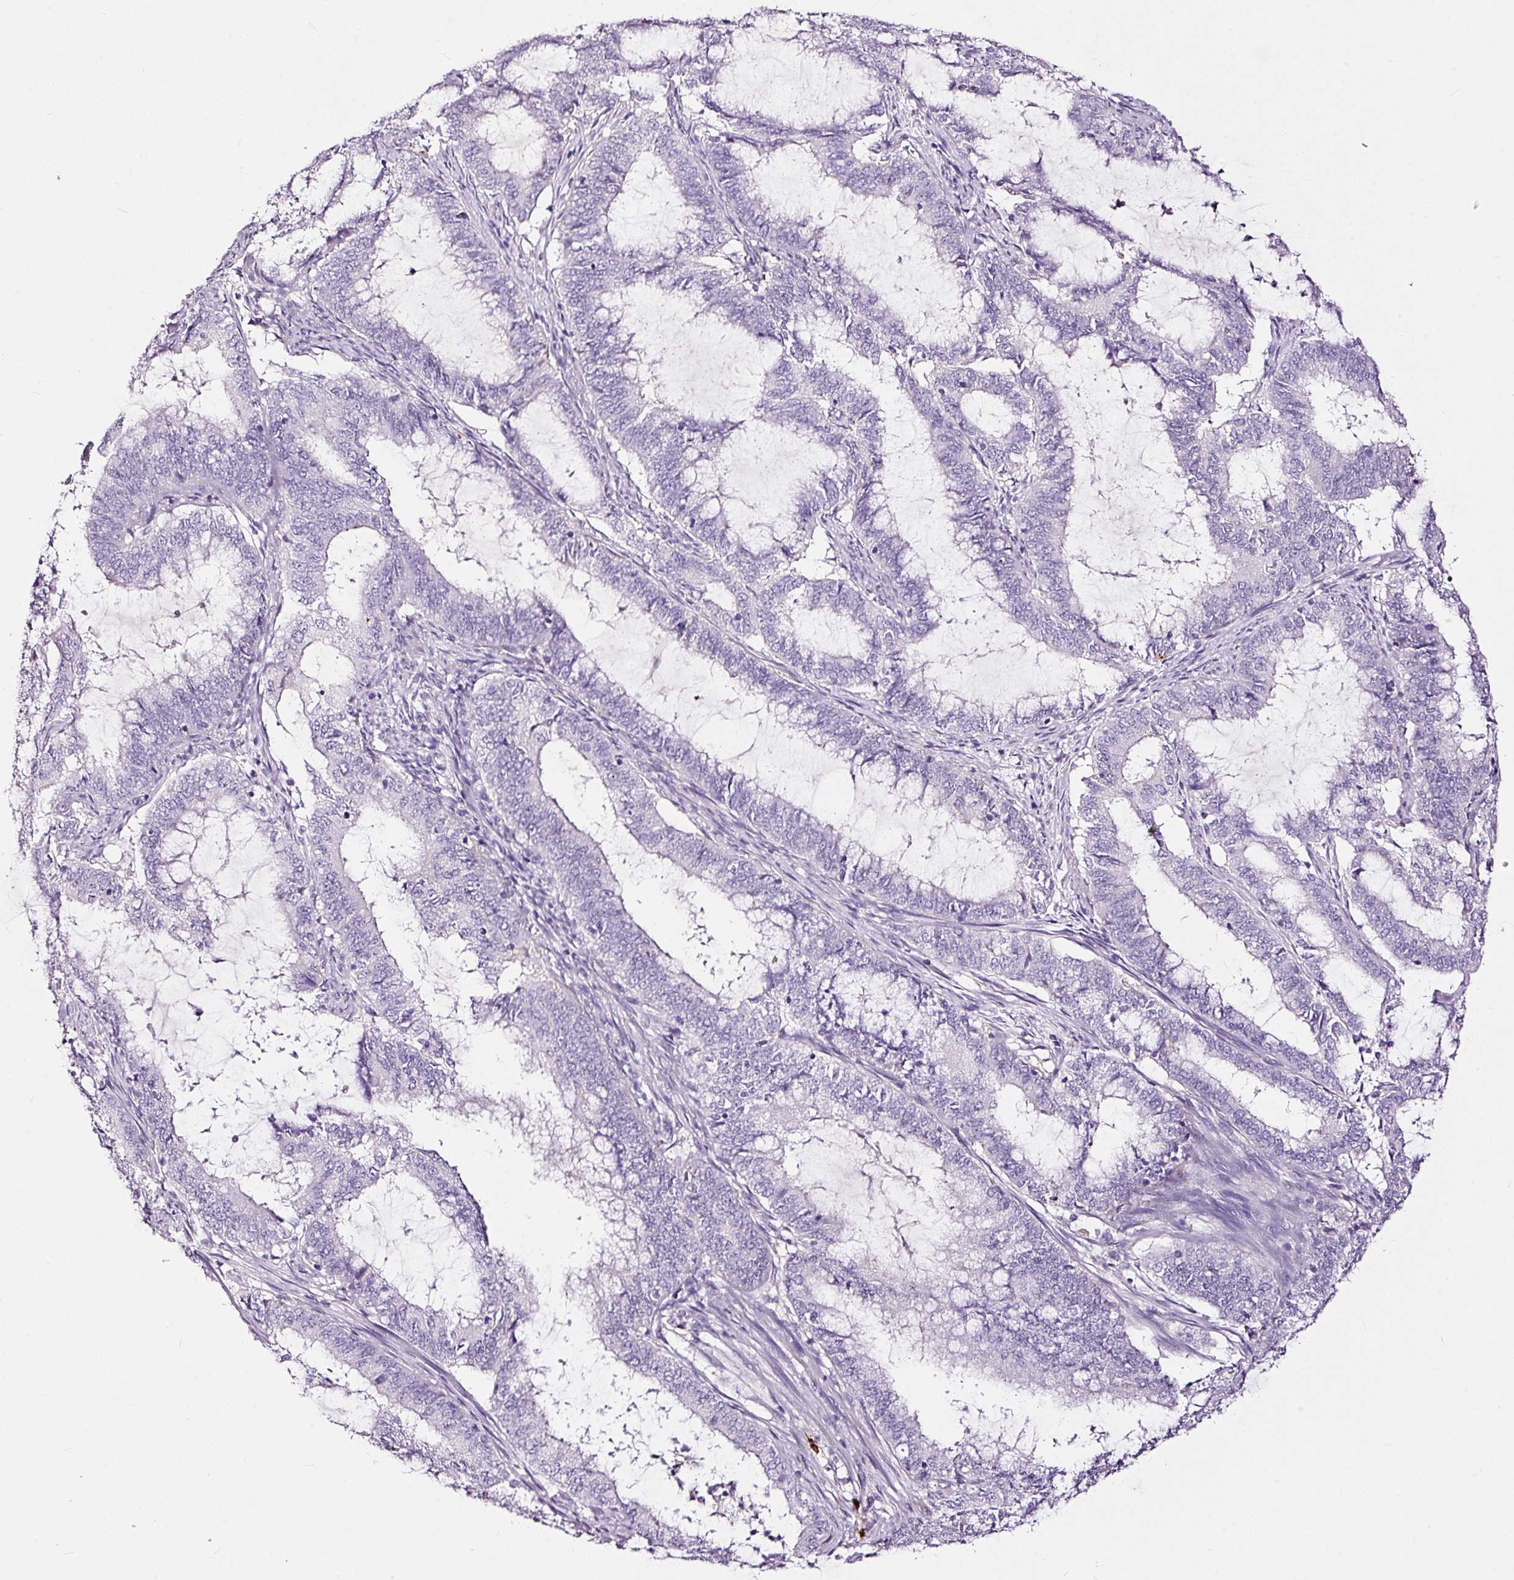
{"staining": {"intensity": "negative", "quantity": "none", "location": "none"}, "tissue": "endometrial cancer", "cell_type": "Tumor cells", "image_type": "cancer", "snomed": [{"axis": "morphology", "description": "Adenocarcinoma, NOS"}, {"axis": "topography", "description": "Endometrium"}], "caption": "The IHC photomicrograph has no significant expression in tumor cells of endometrial adenocarcinoma tissue.", "gene": "LAMP3", "patient": {"sex": "female", "age": 51}}